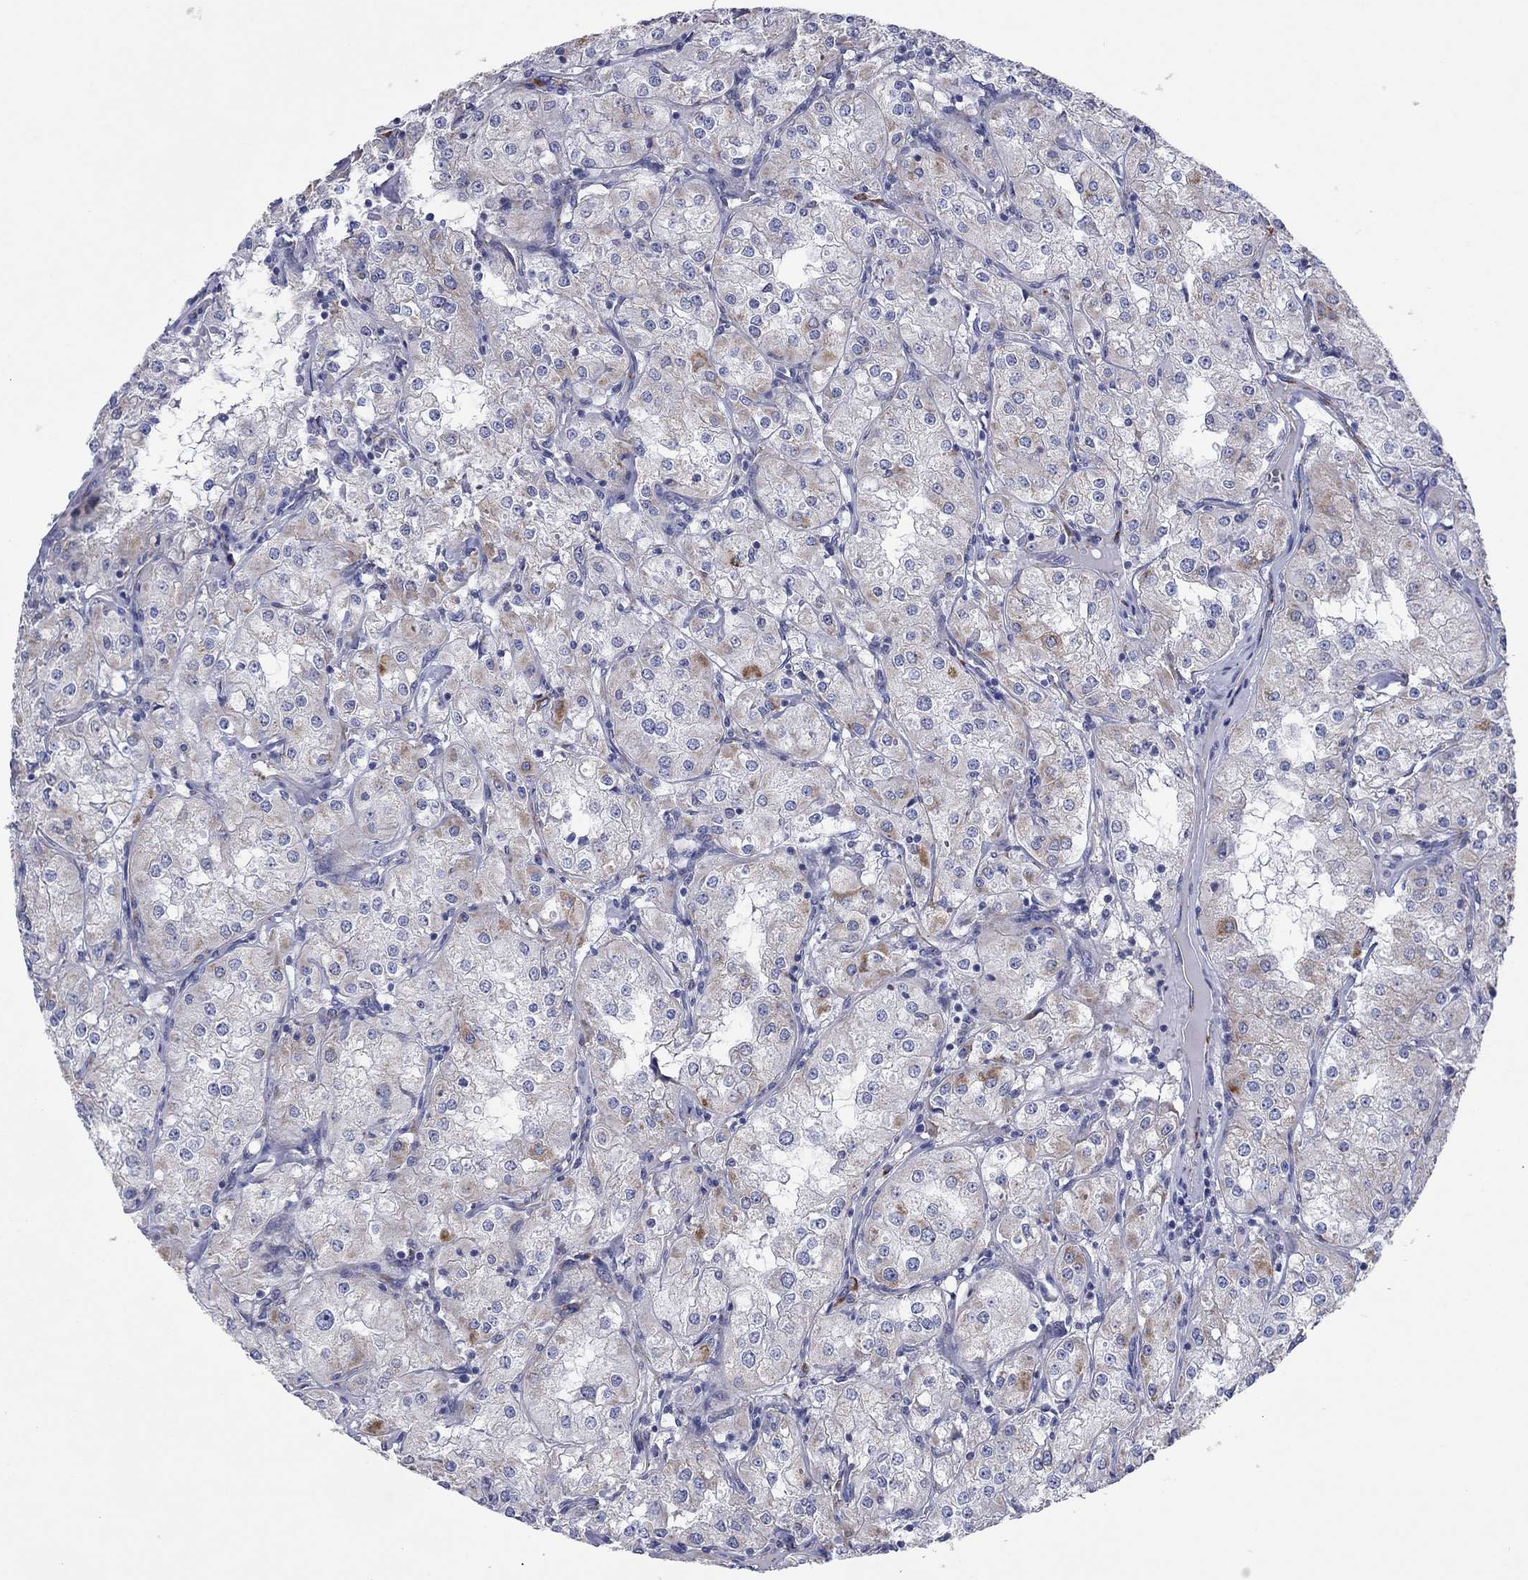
{"staining": {"intensity": "strong", "quantity": "<25%", "location": "cytoplasmic/membranous"}, "tissue": "renal cancer", "cell_type": "Tumor cells", "image_type": "cancer", "snomed": [{"axis": "morphology", "description": "Adenocarcinoma, NOS"}, {"axis": "topography", "description": "Kidney"}], "caption": "Renal cancer (adenocarcinoma) stained with a brown dye shows strong cytoplasmic/membranous positive positivity in approximately <25% of tumor cells.", "gene": "MGST3", "patient": {"sex": "male", "age": 77}}